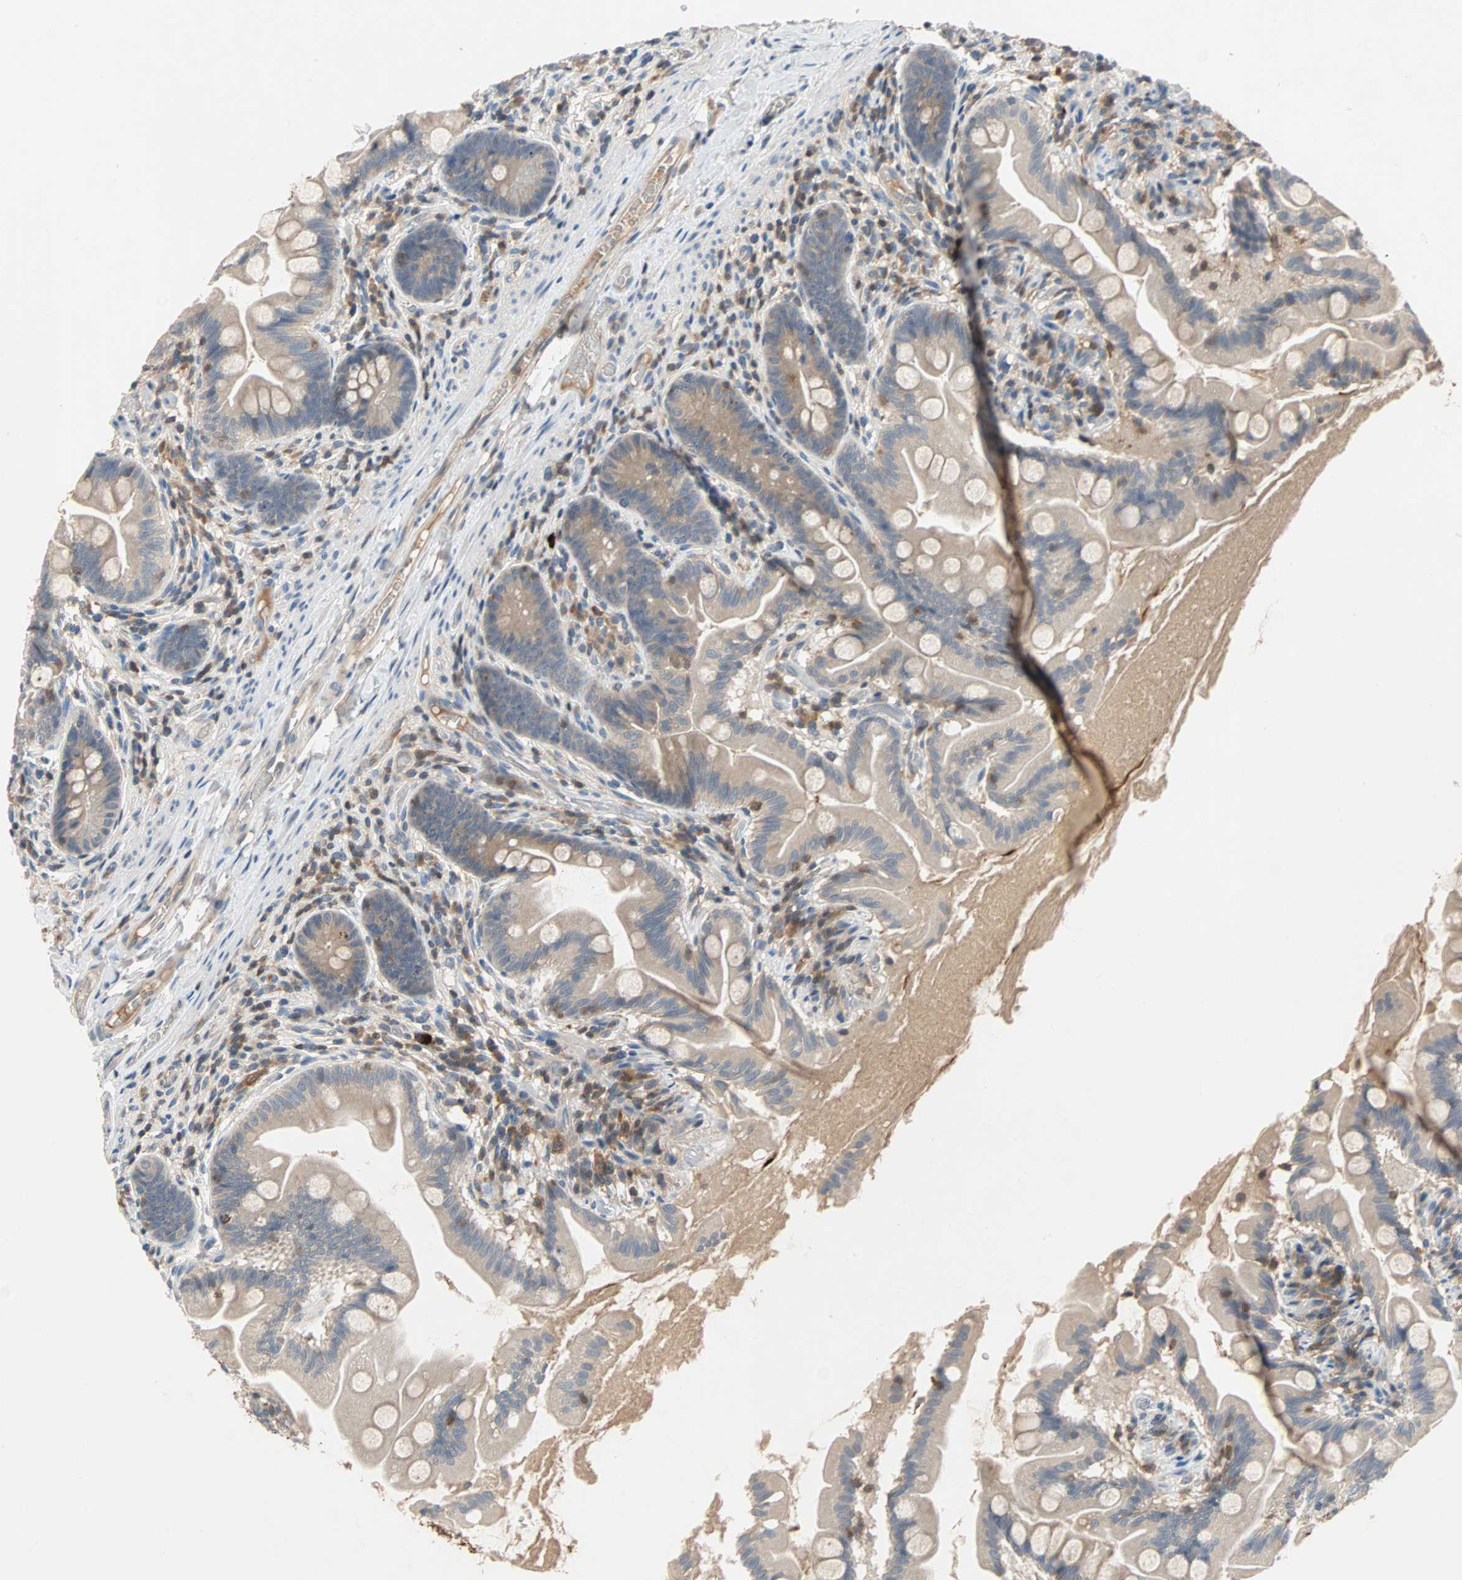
{"staining": {"intensity": "weak", "quantity": "<25%", "location": "cytoplasmic/membranous"}, "tissue": "small intestine", "cell_type": "Glandular cells", "image_type": "normal", "snomed": [{"axis": "morphology", "description": "Normal tissue, NOS"}, {"axis": "topography", "description": "Small intestine"}], "caption": "This is a image of IHC staining of benign small intestine, which shows no expression in glandular cells.", "gene": "MAP4K1", "patient": {"sex": "female", "age": 56}}